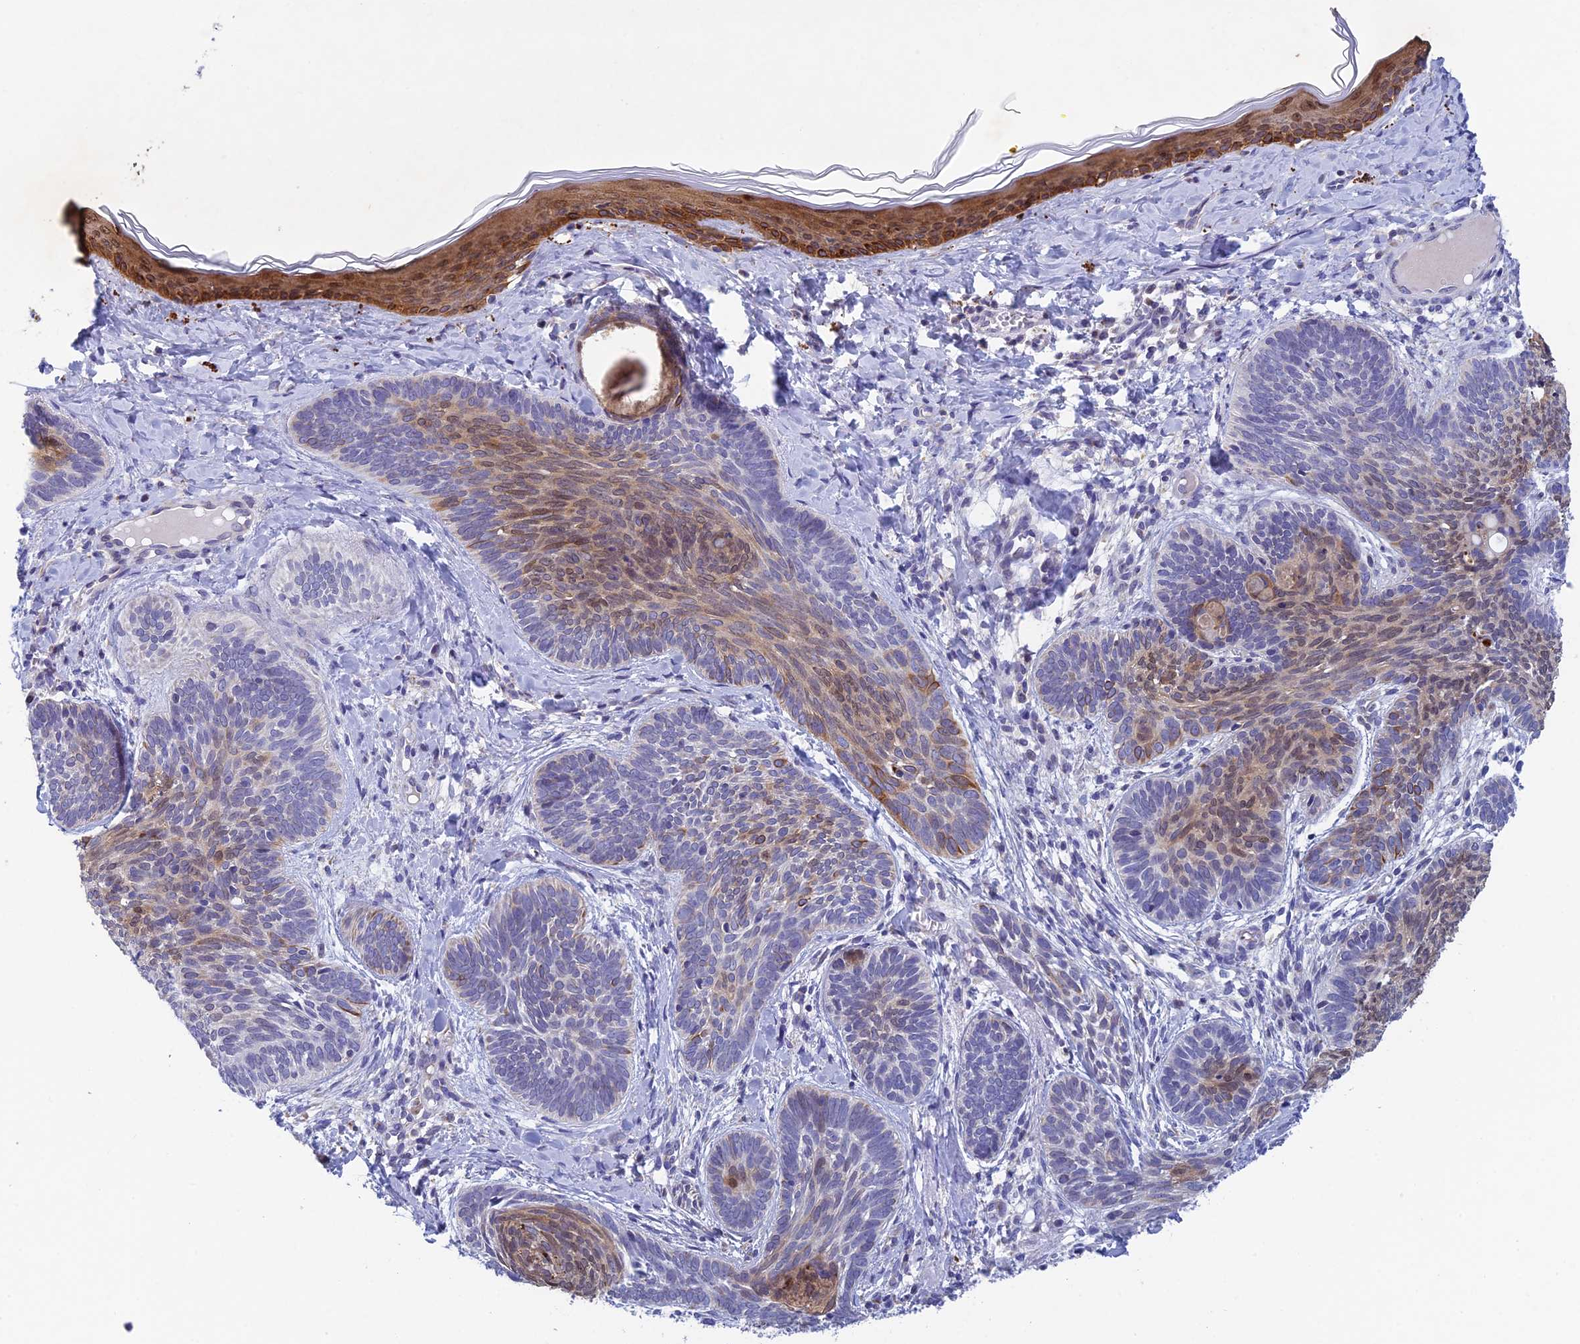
{"staining": {"intensity": "moderate", "quantity": "25%-75%", "location": "cytoplasmic/membranous,nuclear"}, "tissue": "skin cancer", "cell_type": "Tumor cells", "image_type": "cancer", "snomed": [{"axis": "morphology", "description": "Basal cell carcinoma"}, {"axis": "topography", "description": "Skin"}], "caption": "About 25%-75% of tumor cells in skin cancer (basal cell carcinoma) reveal moderate cytoplasmic/membranous and nuclear protein positivity as visualized by brown immunohistochemical staining.", "gene": "REXO5", "patient": {"sex": "female", "age": 81}}